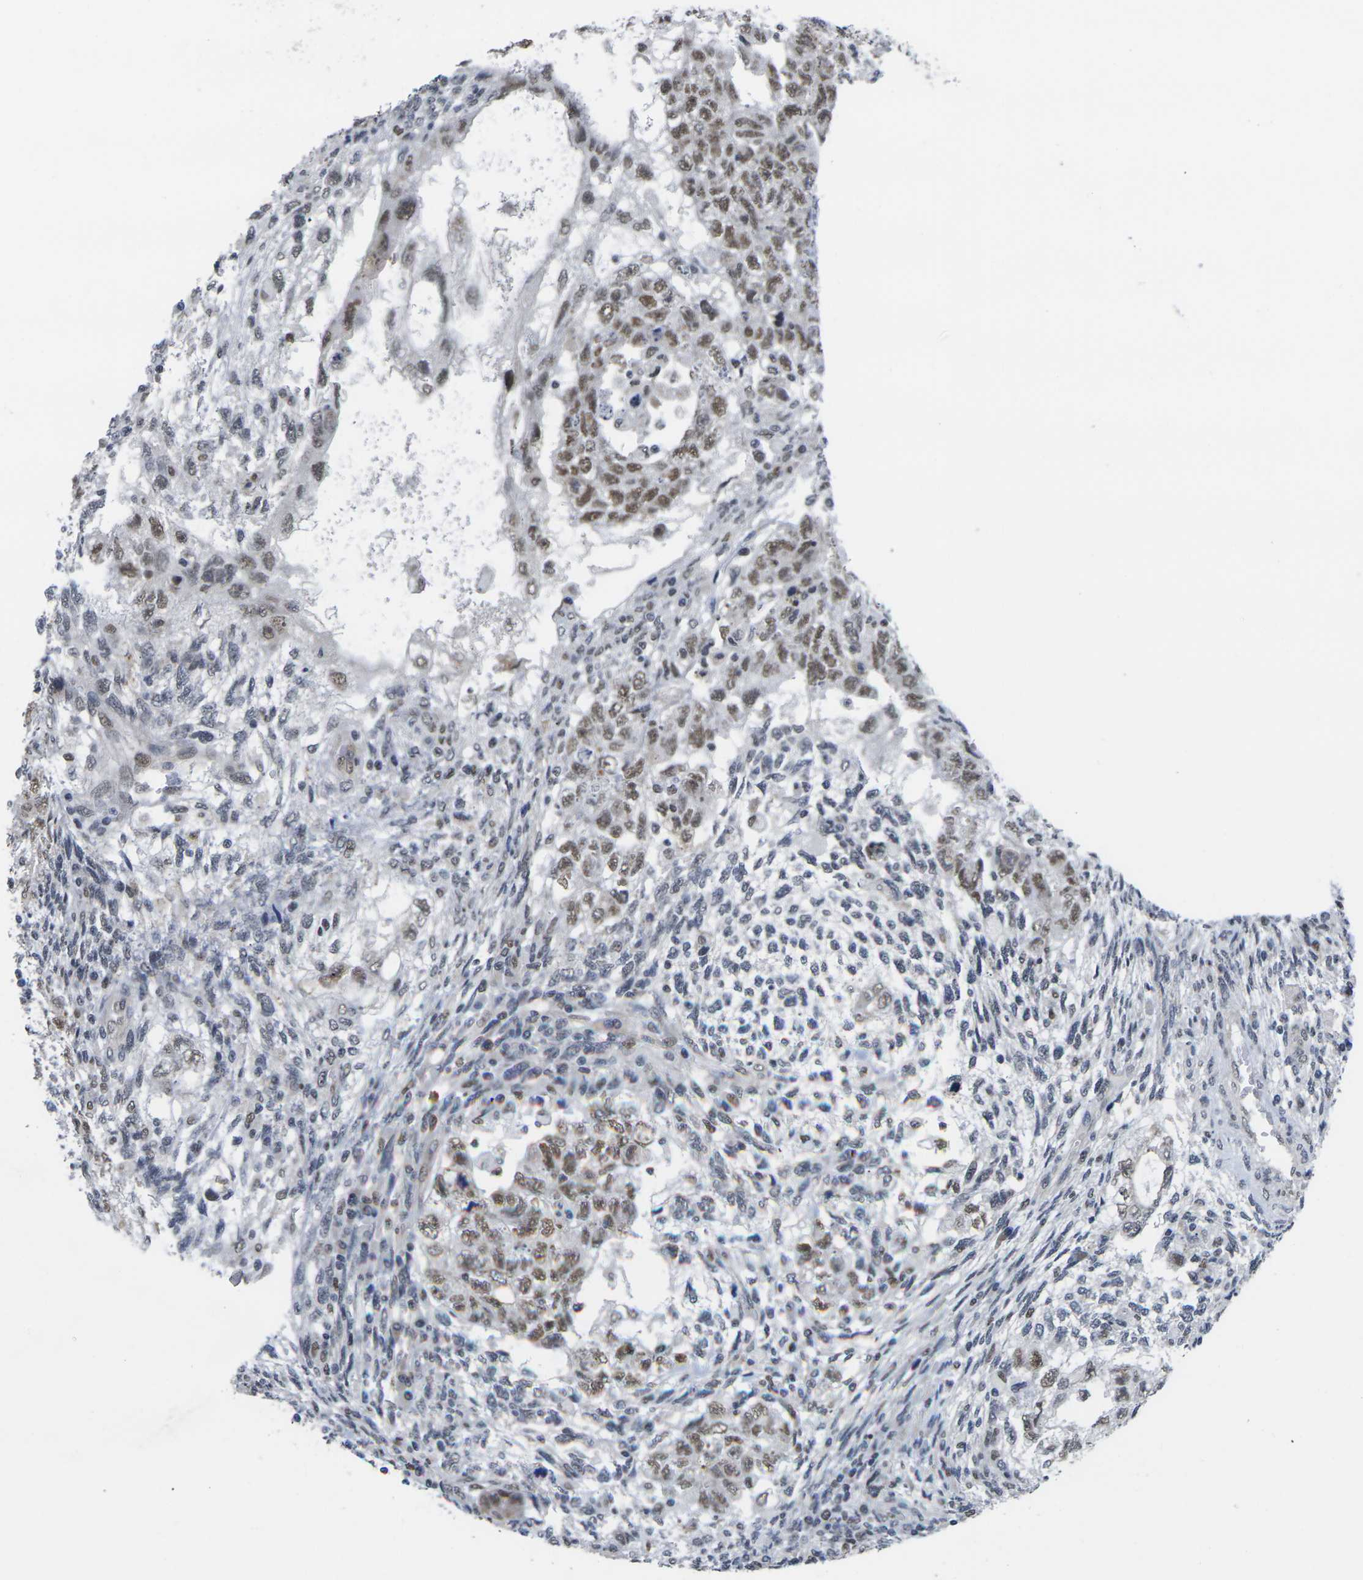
{"staining": {"intensity": "moderate", "quantity": ">75%", "location": "nuclear"}, "tissue": "testis cancer", "cell_type": "Tumor cells", "image_type": "cancer", "snomed": [{"axis": "morphology", "description": "Normal tissue, NOS"}, {"axis": "morphology", "description": "Carcinoma, Embryonal, NOS"}, {"axis": "topography", "description": "Testis"}], "caption": "Approximately >75% of tumor cells in human testis cancer demonstrate moderate nuclear protein positivity as visualized by brown immunohistochemical staining.", "gene": "RBM7", "patient": {"sex": "male", "age": 36}}